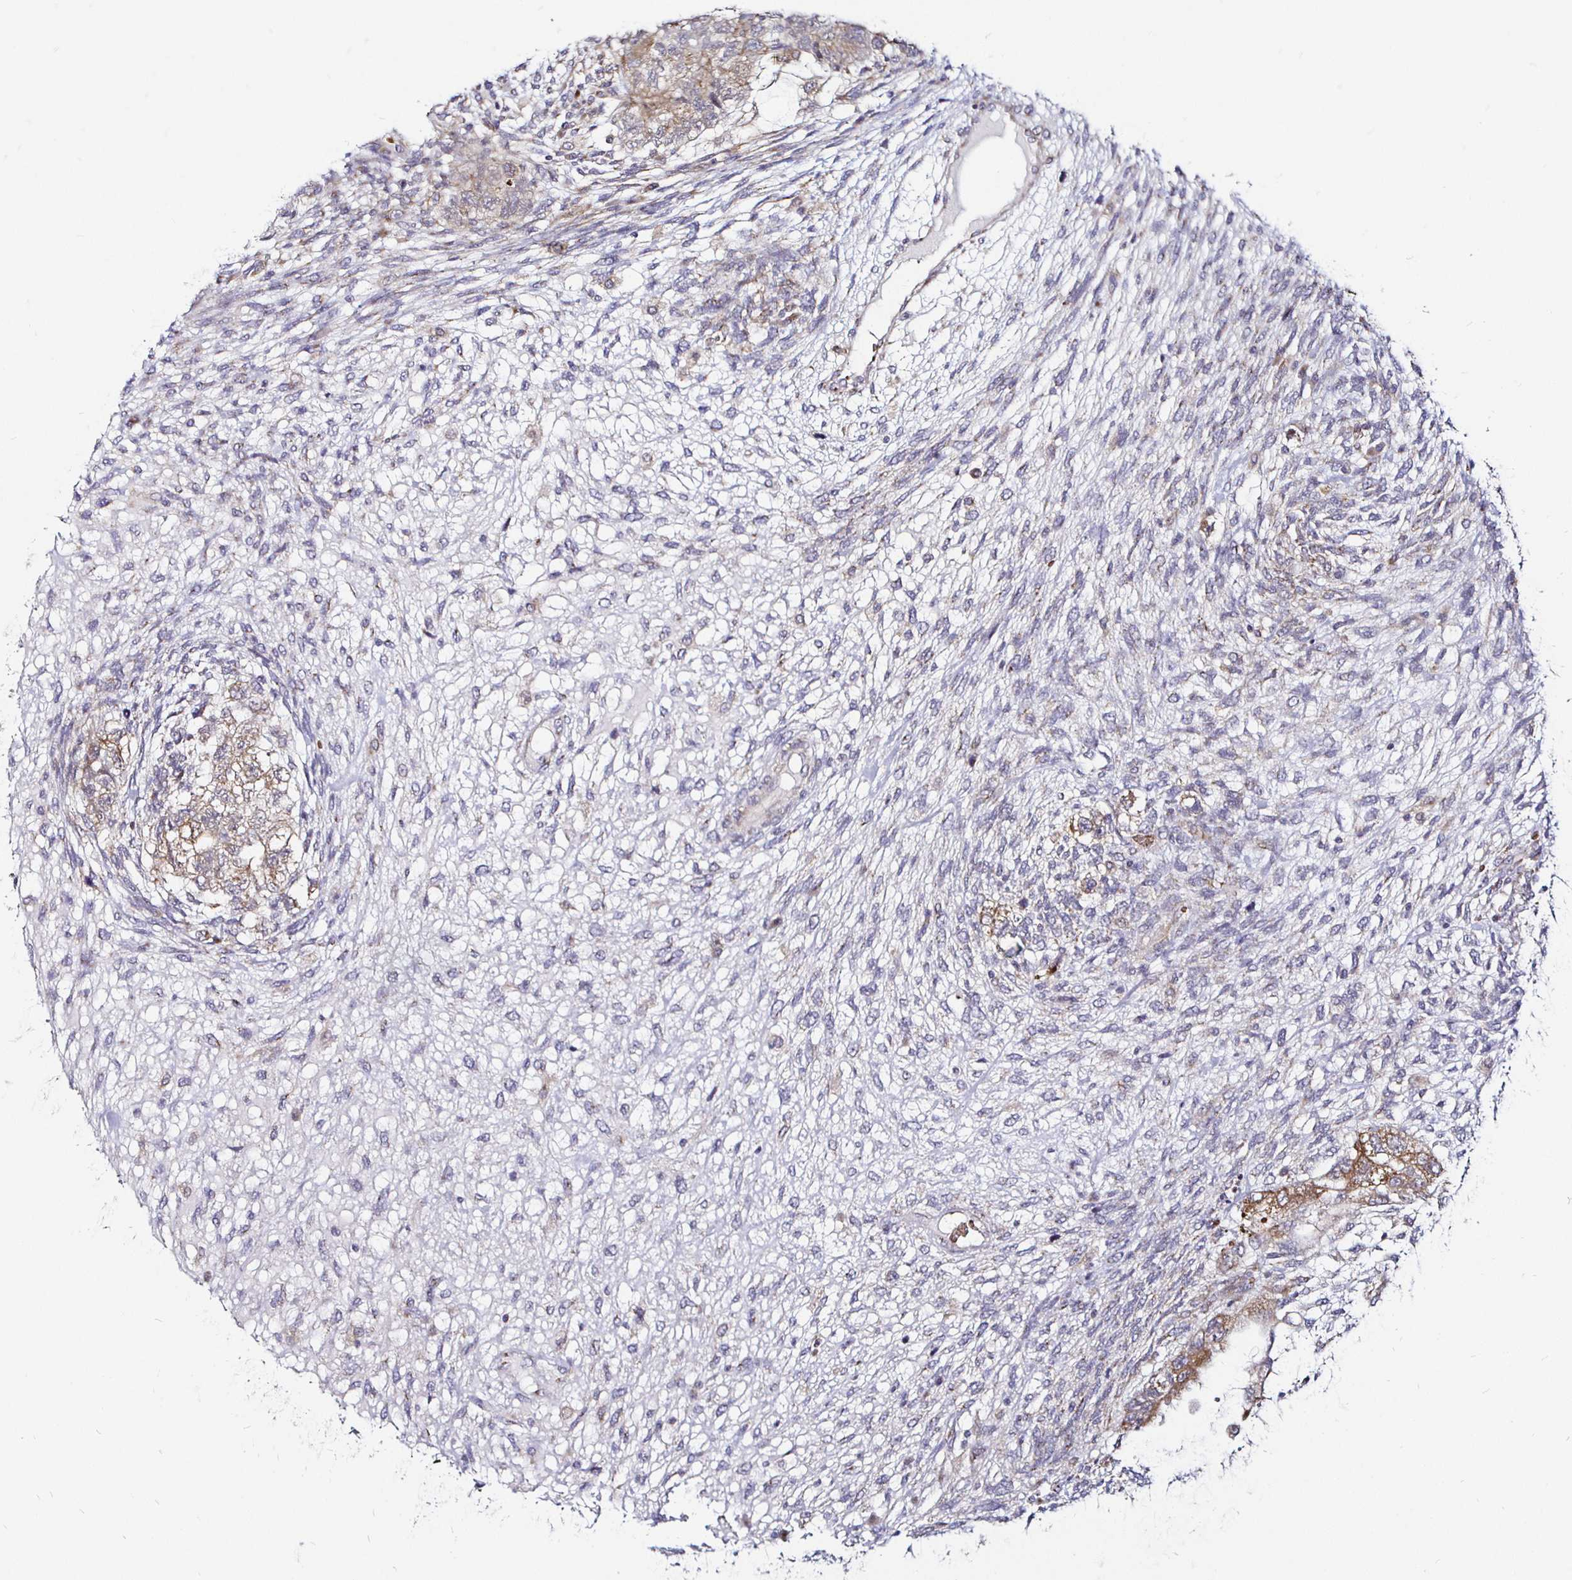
{"staining": {"intensity": "weak", "quantity": ">75%", "location": "cytoplasmic/membranous"}, "tissue": "testis cancer", "cell_type": "Tumor cells", "image_type": "cancer", "snomed": [{"axis": "morphology", "description": "Normal tissue, NOS"}, {"axis": "morphology", "description": "Carcinoma, Embryonal, NOS"}, {"axis": "topography", "description": "Testis"}], "caption": "The immunohistochemical stain labels weak cytoplasmic/membranous staining in tumor cells of embryonal carcinoma (testis) tissue.", "gene": "ATG3", "patient": {"sex": "male", "age": 36}}